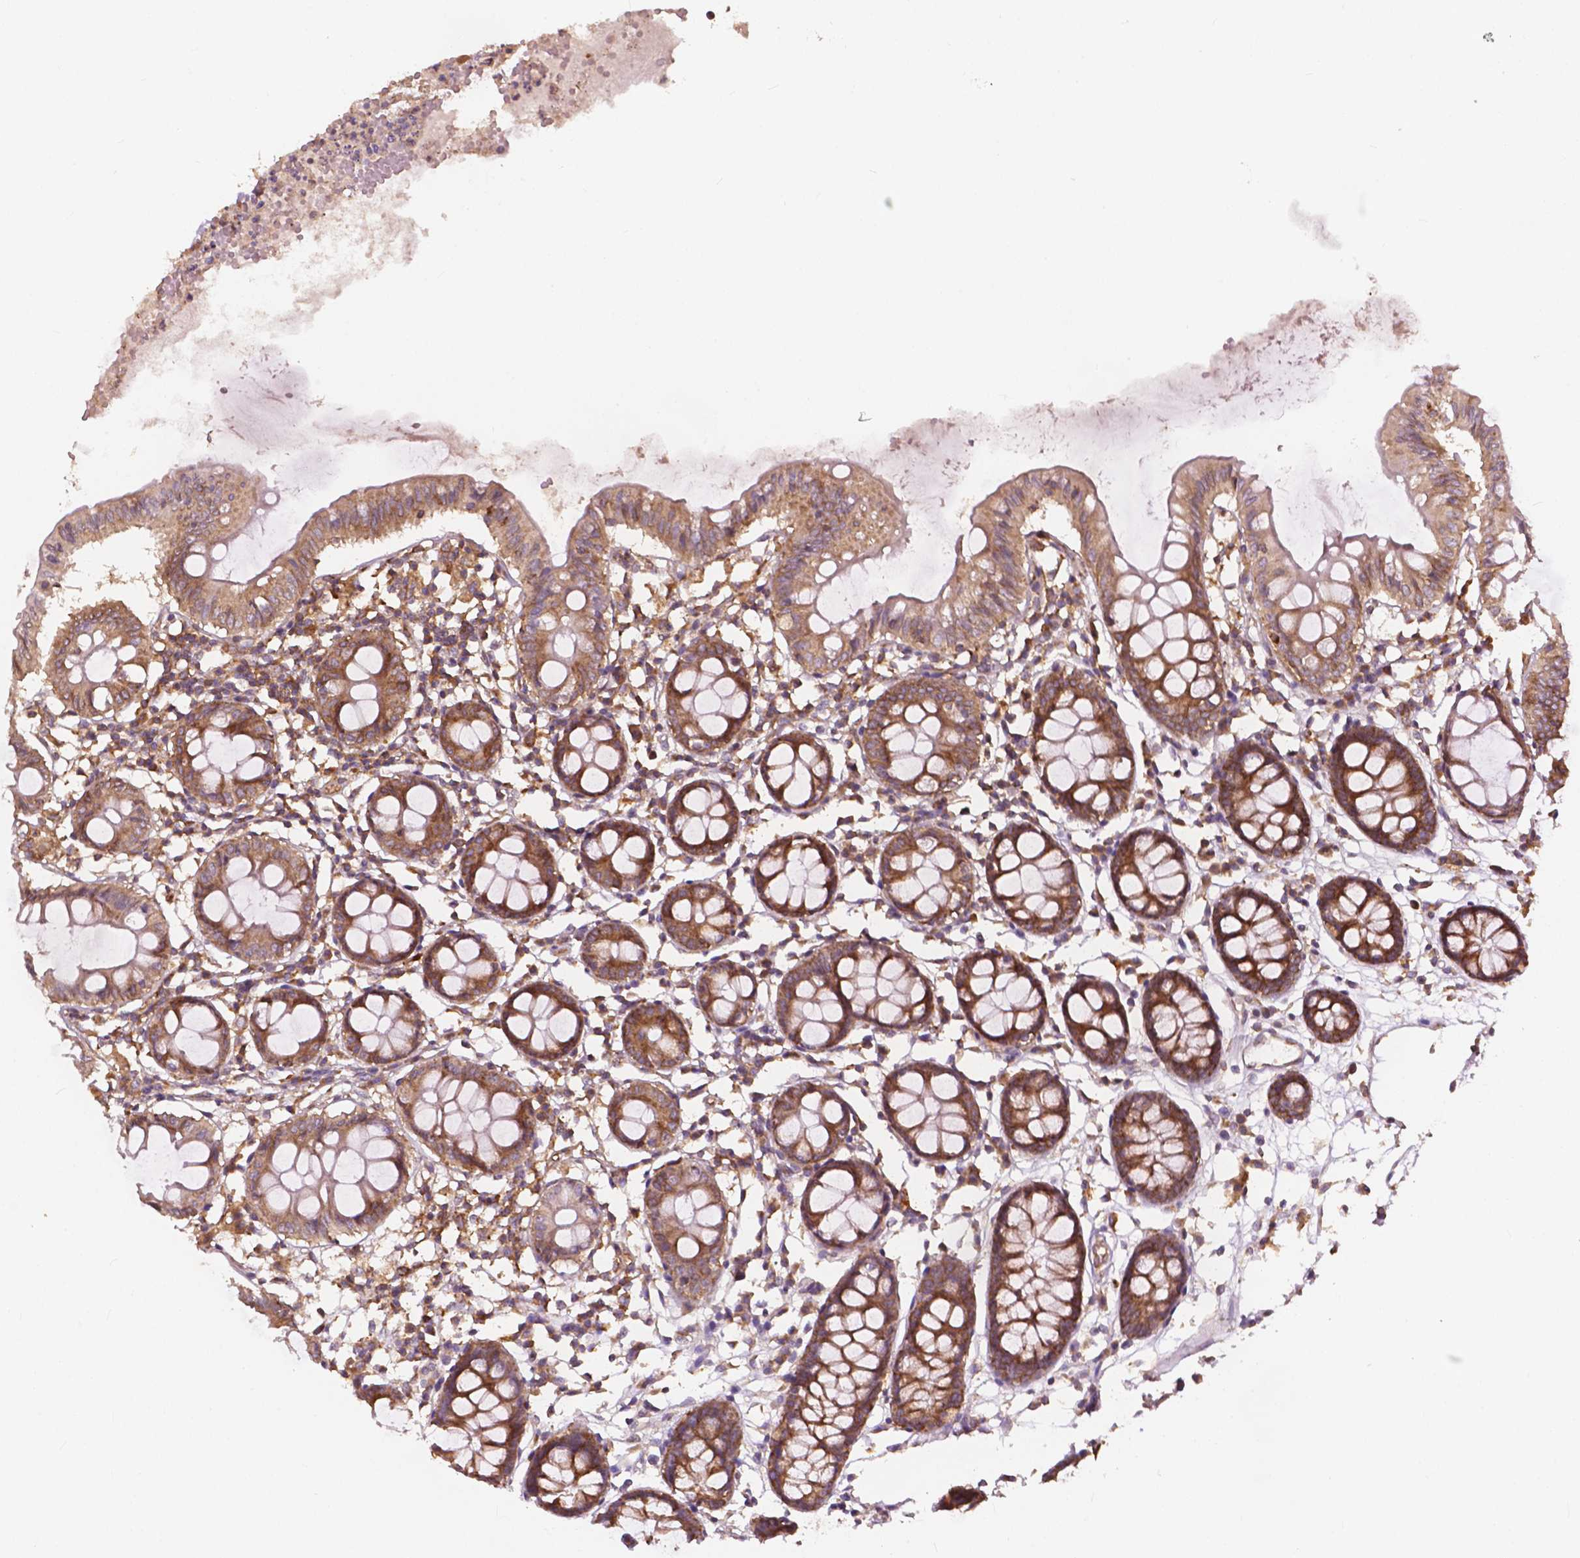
{"staining": {"intensity": "moderate", "quantity": ">75%", "location": "cytoplasmic/membranous"}, "tissue": "colon", "cell_type": "Endothelial cells", "image_type": "normal", "snomed": [{"axis": "morphology", "description": "Normal tissue, NOS"}, {"axis": "topography", "description": "Colon"}], "caption": "Immunohistochemistry (IHC) image of benign human colon stained for a protein (brown), which displays medium levels of moderate cytoplasmic/membranous expression in approximately >75% of endothelial cells.", "gene": "G3BP1", "patient": {"sex": "female", "age": 84}}